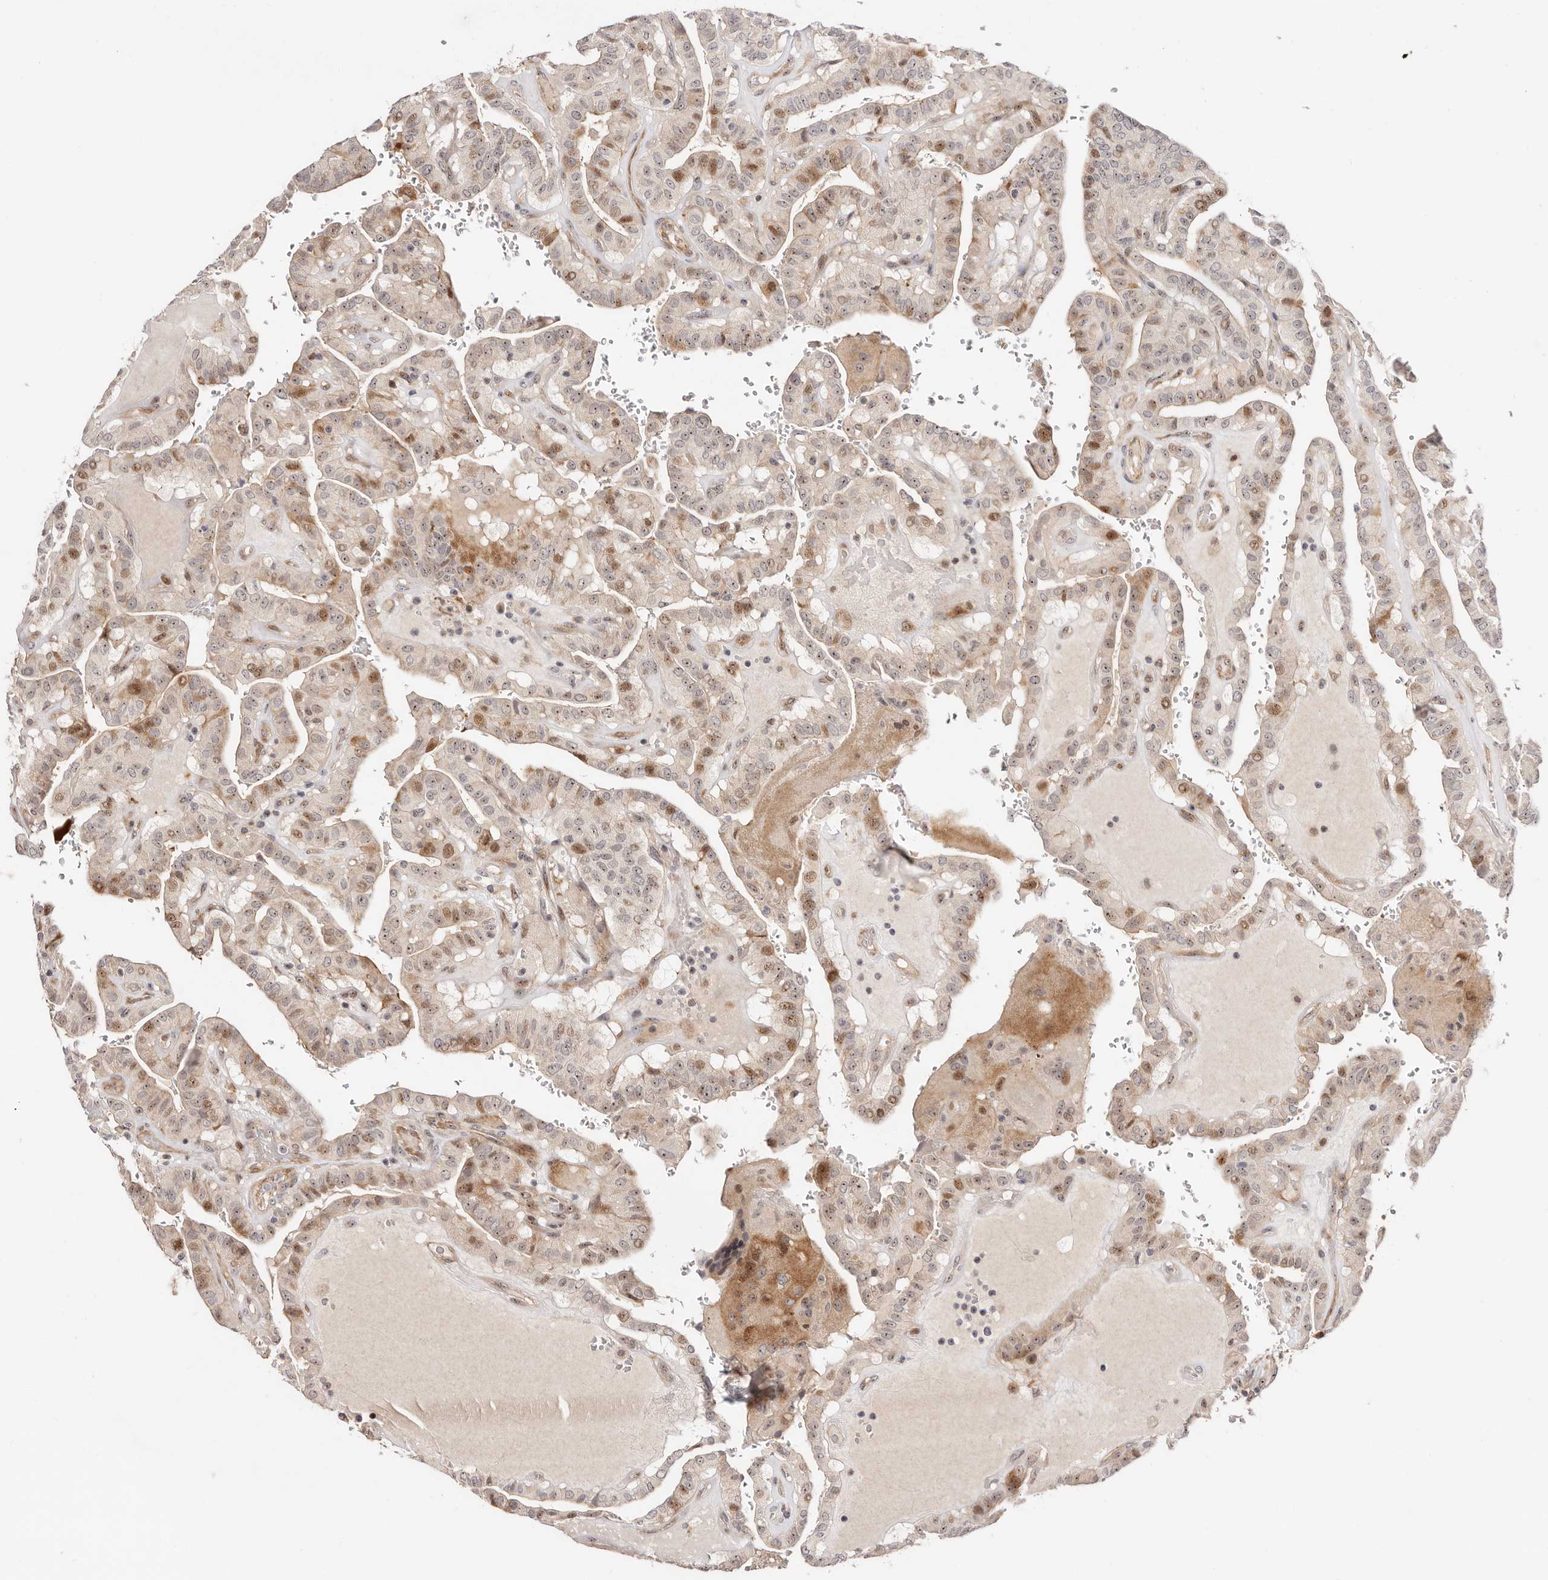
{"staining": {"intensity": "moderate", "quantity": "25%-75%", "location": "cytoplasmic/membranous,nuclear"}, "tissue": "thyroid cancer", "cell_type": "Tumor cells", "image_type": "cancer", "snomed": [{"axis": "morphology", "description": "Papillary adenocarcinoma, NOS"}, {"axis": "topography", "description": "Thyroid gland"}], "caption": "A micrograph showing moderate cytoplasmic/membranous and nuclear staining in about 25%-75% of tumor cells in thyroid papillary adenocarcinoma, as visualized by brown immunohistochemical staining.", "gene": "ODF2L", "patient": {"sex": "male", "age": 77}}